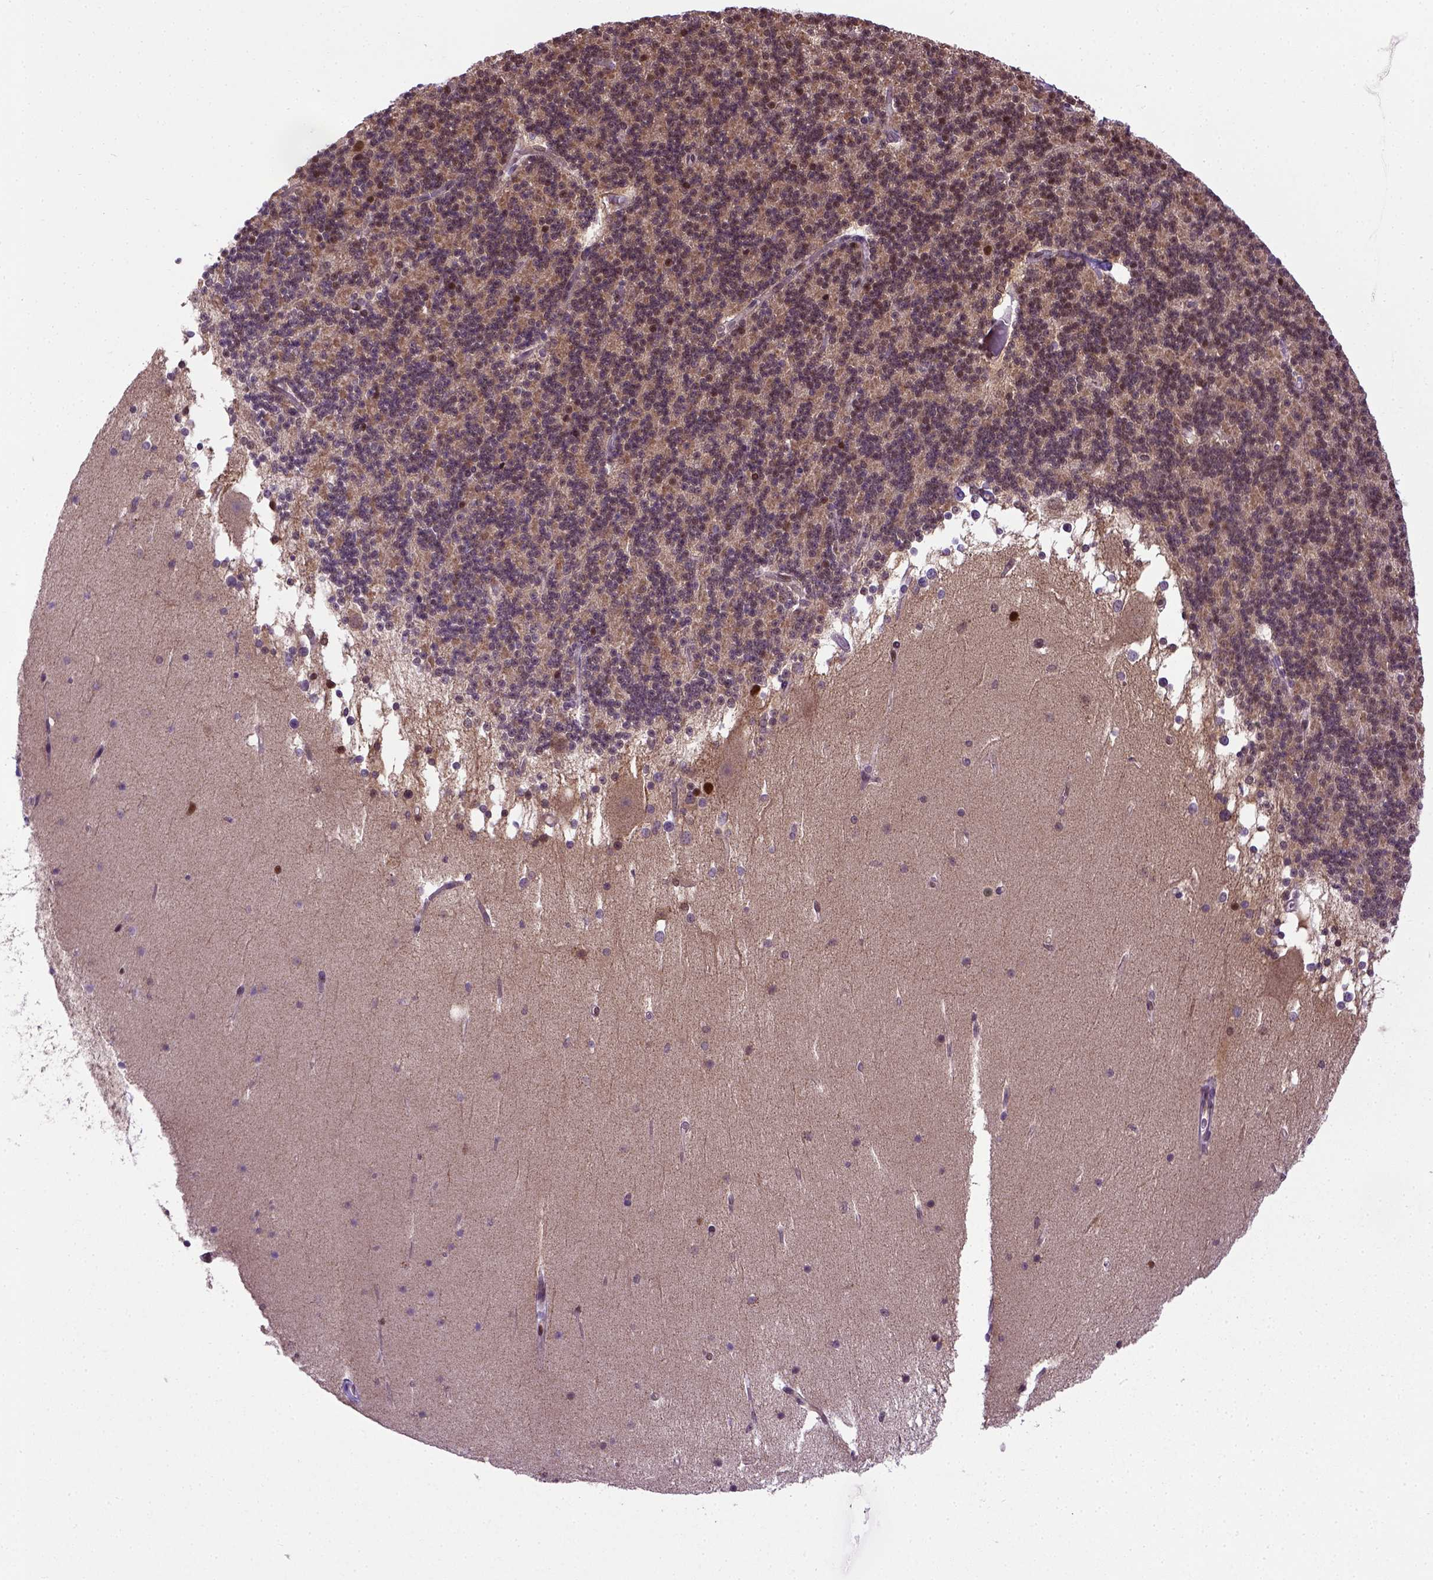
{"staining": {"intensity": "moderate", "quantity": "<25%", "location": "nuclear"}, "tissue": "cerebellum", "cell_type": "Cells in granular layer", "image_type": "normal", "snomed": [{"axis": "morphology", "description": "Normal tissue, NOS"}, {"axis": "topography", "description": "Cerebellum"}], "caption": "Immunohistochemistry (IHC) photomicrograph of benign human cerebellum stained for a protein (brown), which shows low levels of moderate nuclear expression in approximately <25% of cells in granular layer.", "gene": "UBA3", "patient": {"sex": "female", "age": 19}}